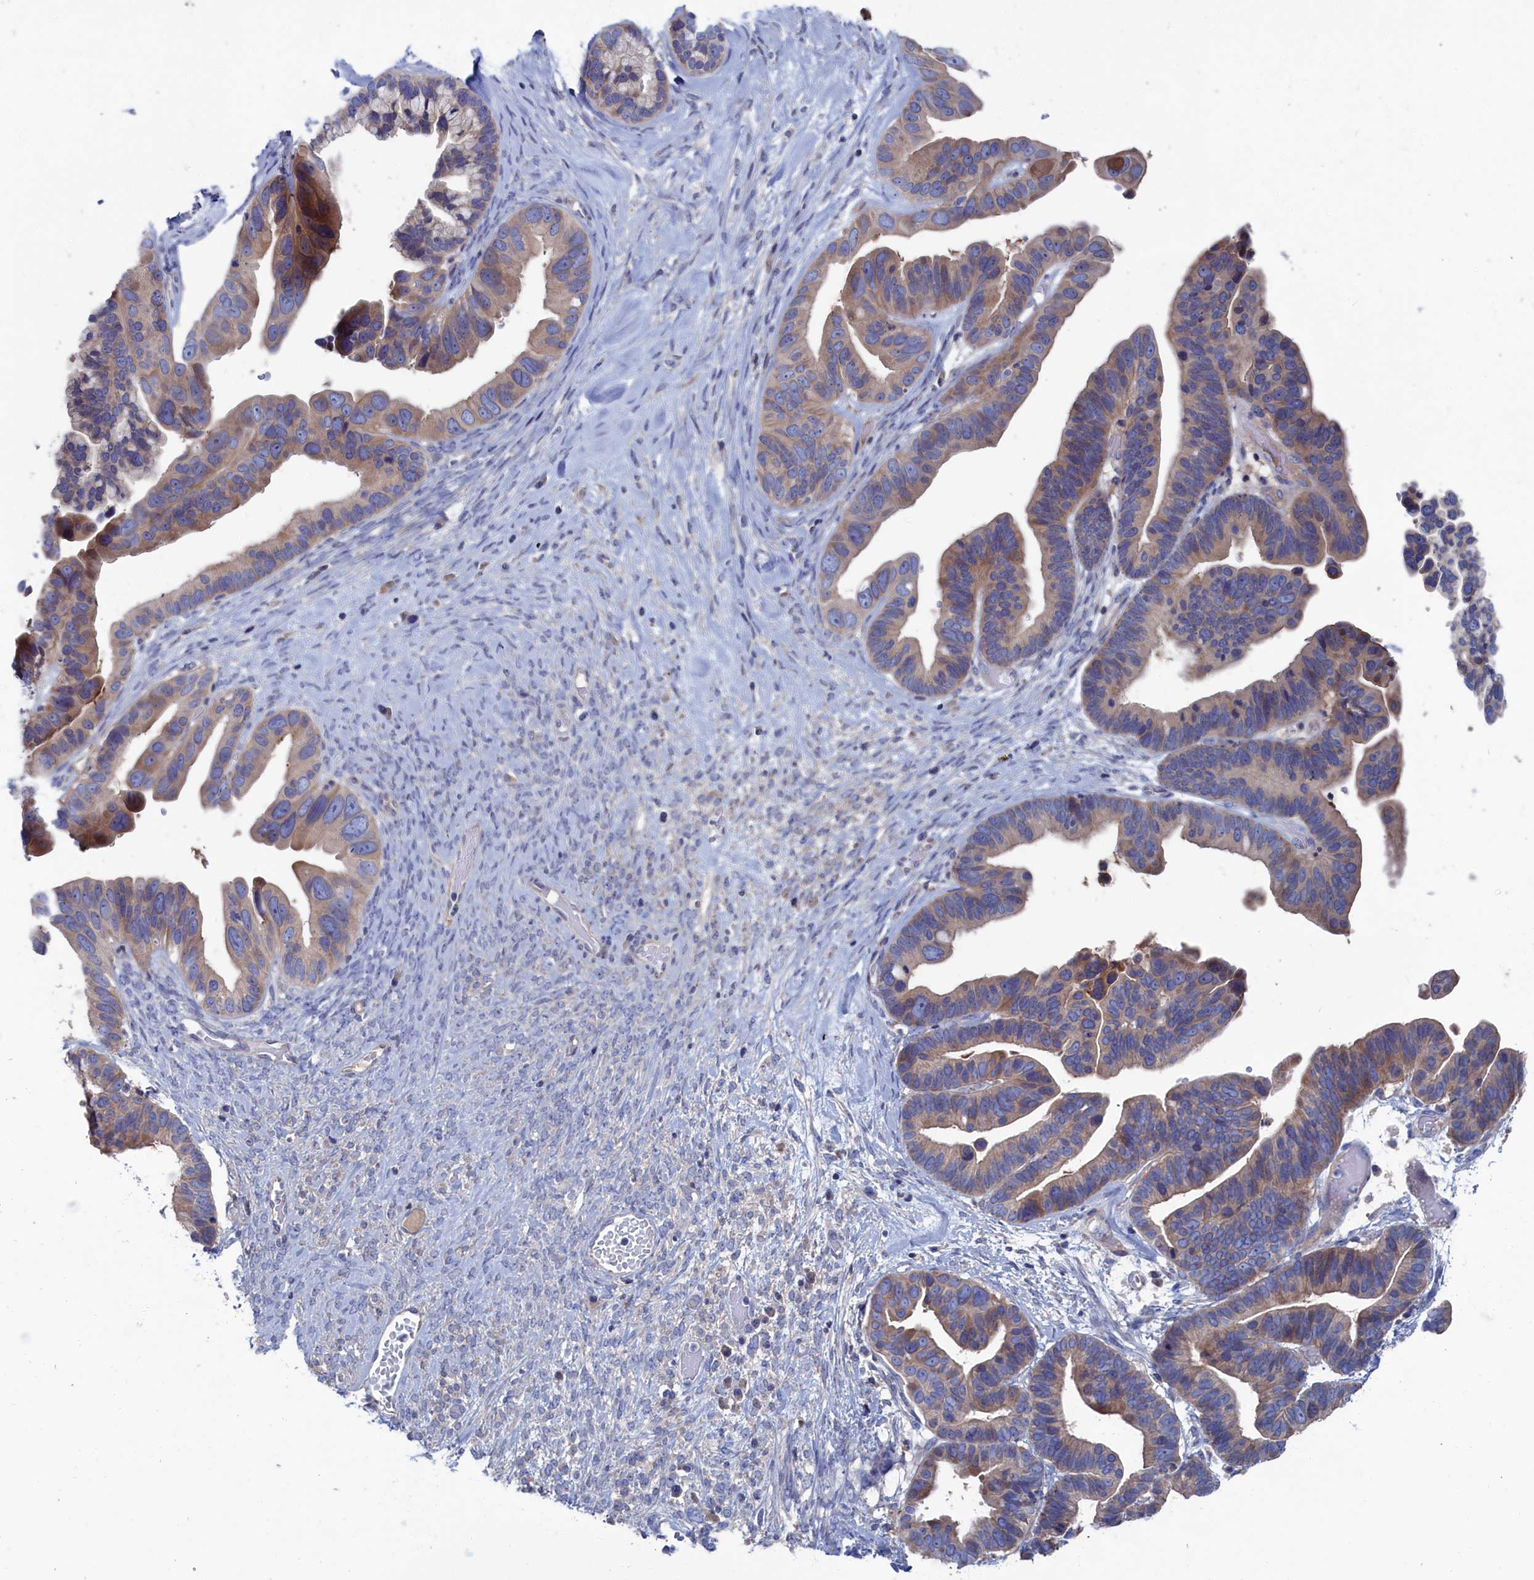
{"staining": {"intensity": "moderate", "quantity": ">75%", "location": "cytoplasmic/membranous"}, "tissue": "ovarian cancer", "cell_type": "Tumor cells", "image_type": "cancer", "snomed": [{"axis": "morphology", "description": "Cystadenocarcinoma, serous, NOS"}, {"axis": "topography", "description": "Ovary"}], "caption": "Protein staining of ovarian cancer tissue exhibits moderate cytoplasmic/membranous staining in about >75% of tumor cells.", "gene": "CEND1", "patient": {"sex": "female", "age": 56}}